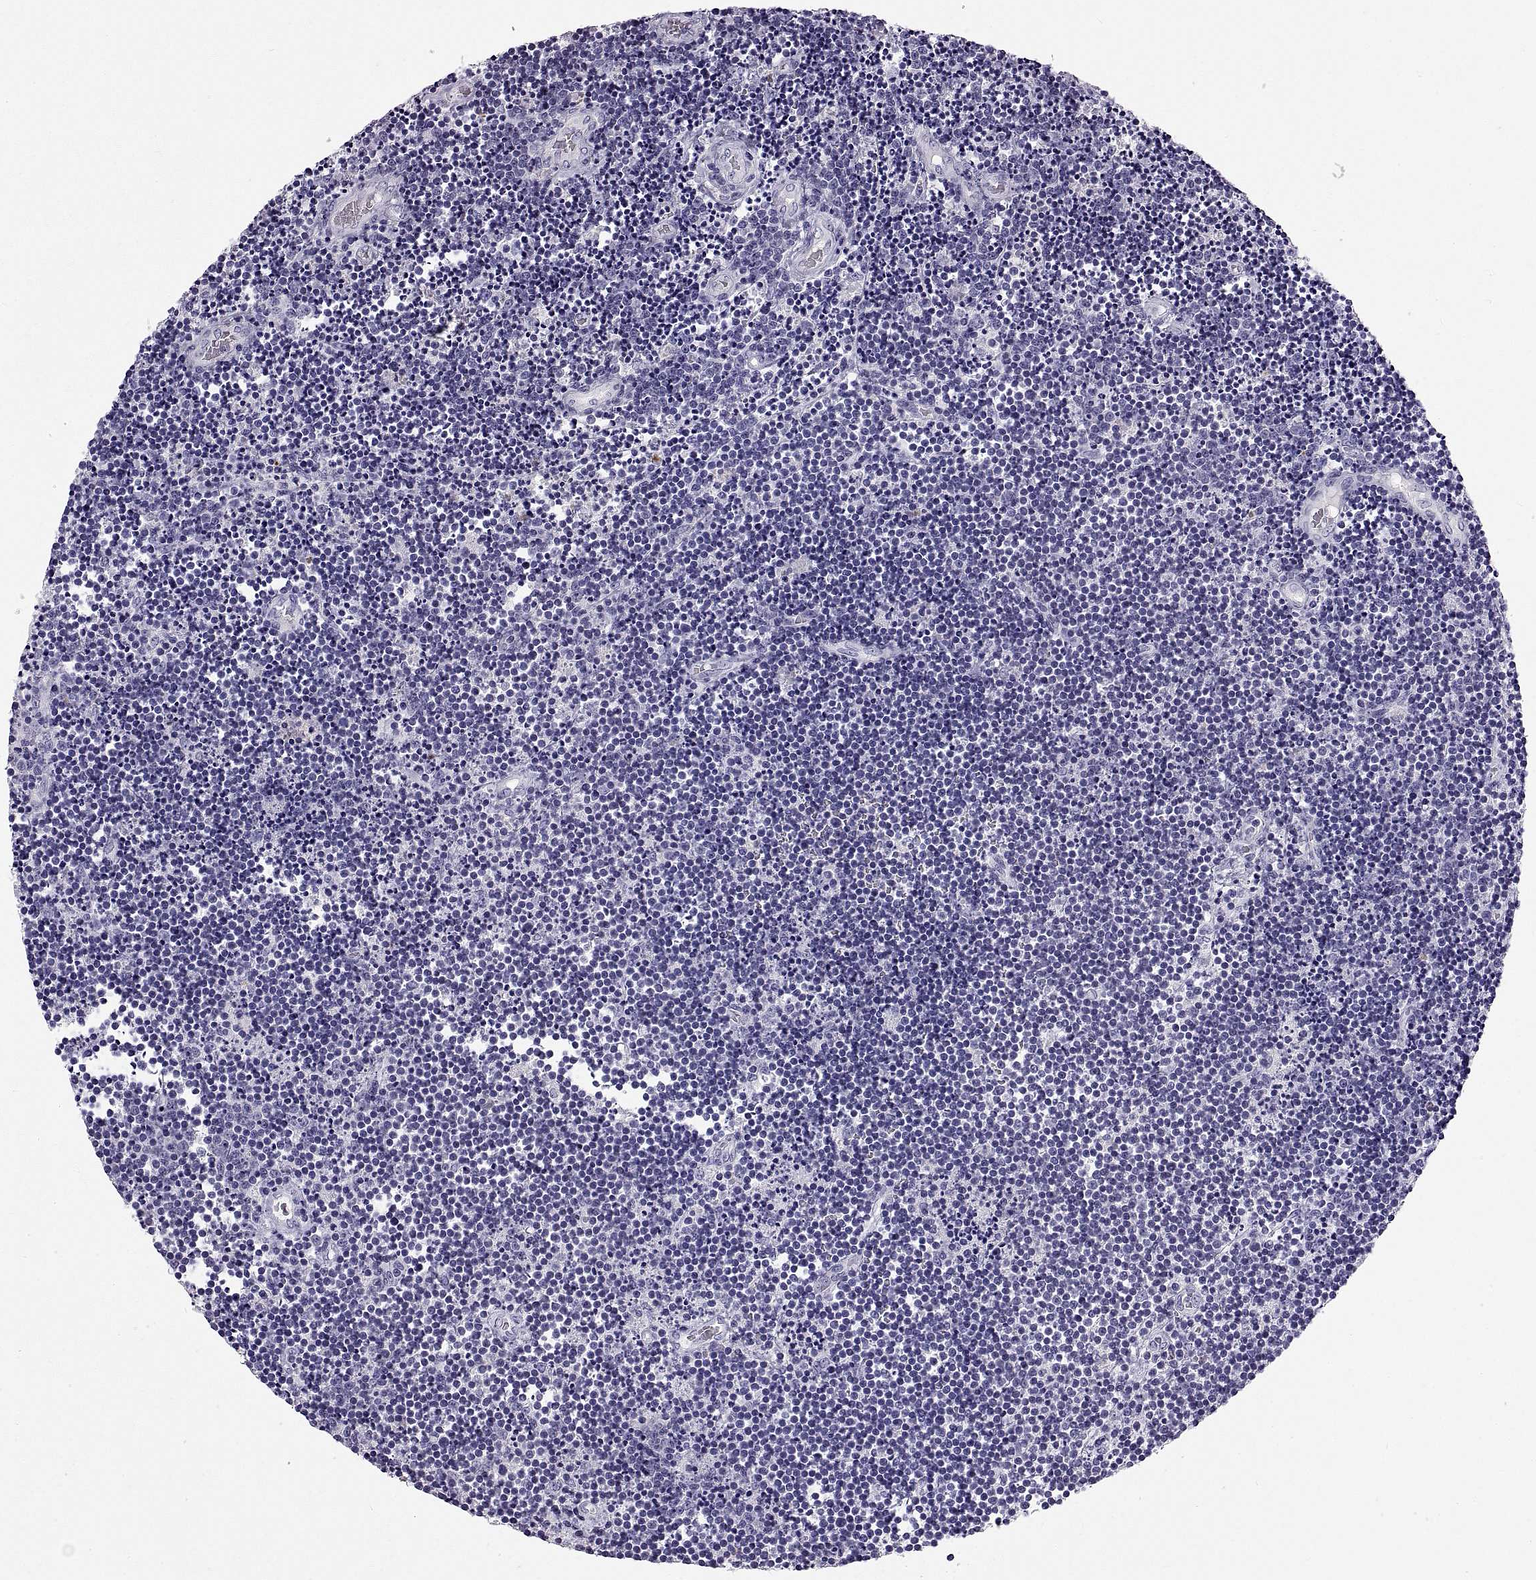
{"staining": {"intensity": "negative", "quantity": "none", "location": "none"}, "tissue": "lymphoma", "cell_type": "Tumor cells", "image_type": "cancer", "snomed": [{"axis": "morphology", "description": "Malignant lymphoma, non-Hodgkin's type, Low grade"}, {"axis": "topography", "description": "Brain"}], "caption": "Immunohistochemistry of human lymphoma reveals no expression in tumor cells.", "gene": "WFDC8", "patient": {"sex": "female", "age": 66}}